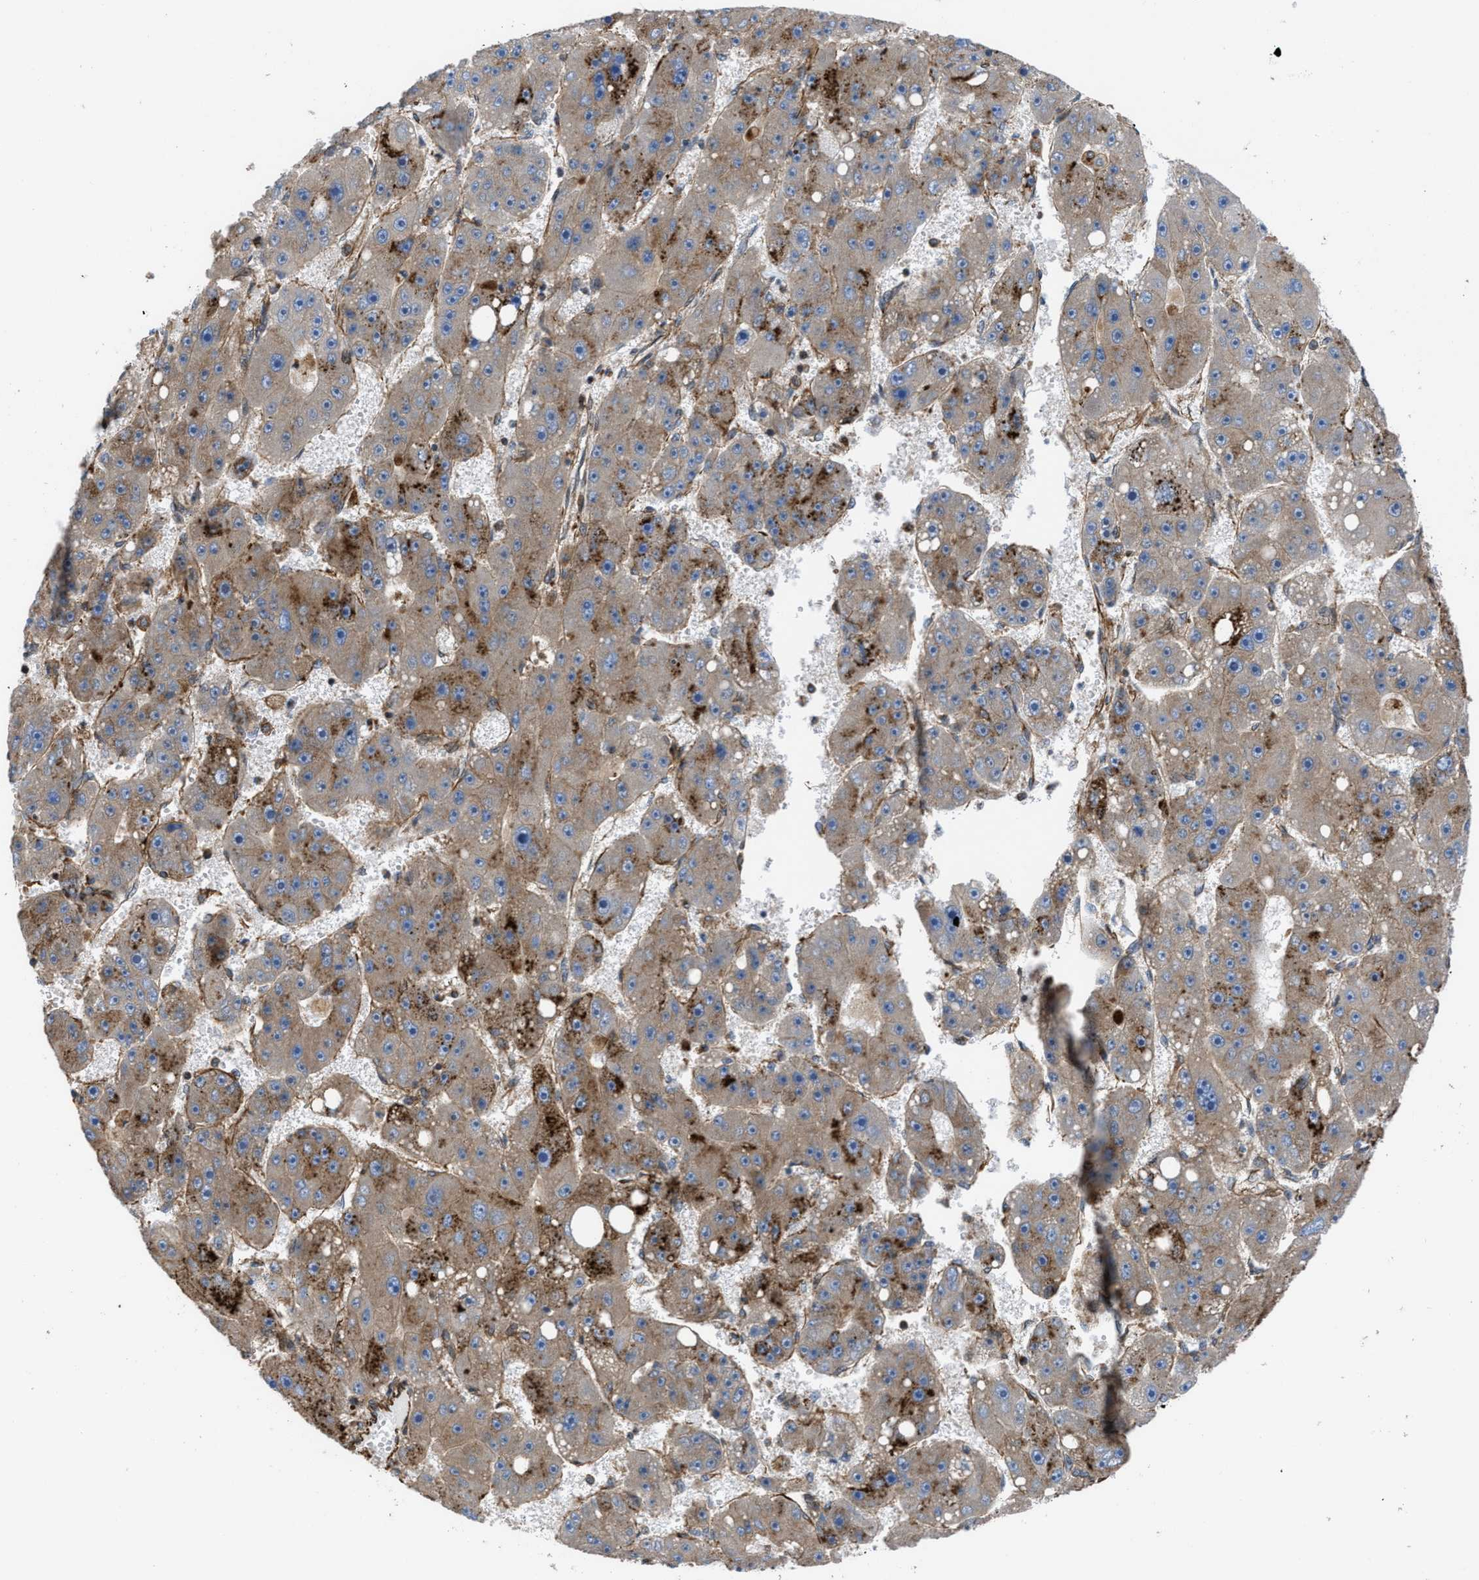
{"staining": {"intensity": "strong", "quantity": "<25%", "location": "cytoplasmic/membranous"}, "tissue": "liver cancer", "cell_type": "Tumor cells", "image_type": "cancer", "snomed": [{"axis": "morphology", "description": "Carcinoma, Hepatocellular, NOS"}, {"axis": "topography", "description": "Liver"}], "caption": "Liver hepatocellular carcinoma stained with a protein marker reveals strong staining in tumor cells.", "gene": "PTPRE", "patient": {"sex": "female", "age": 61}}